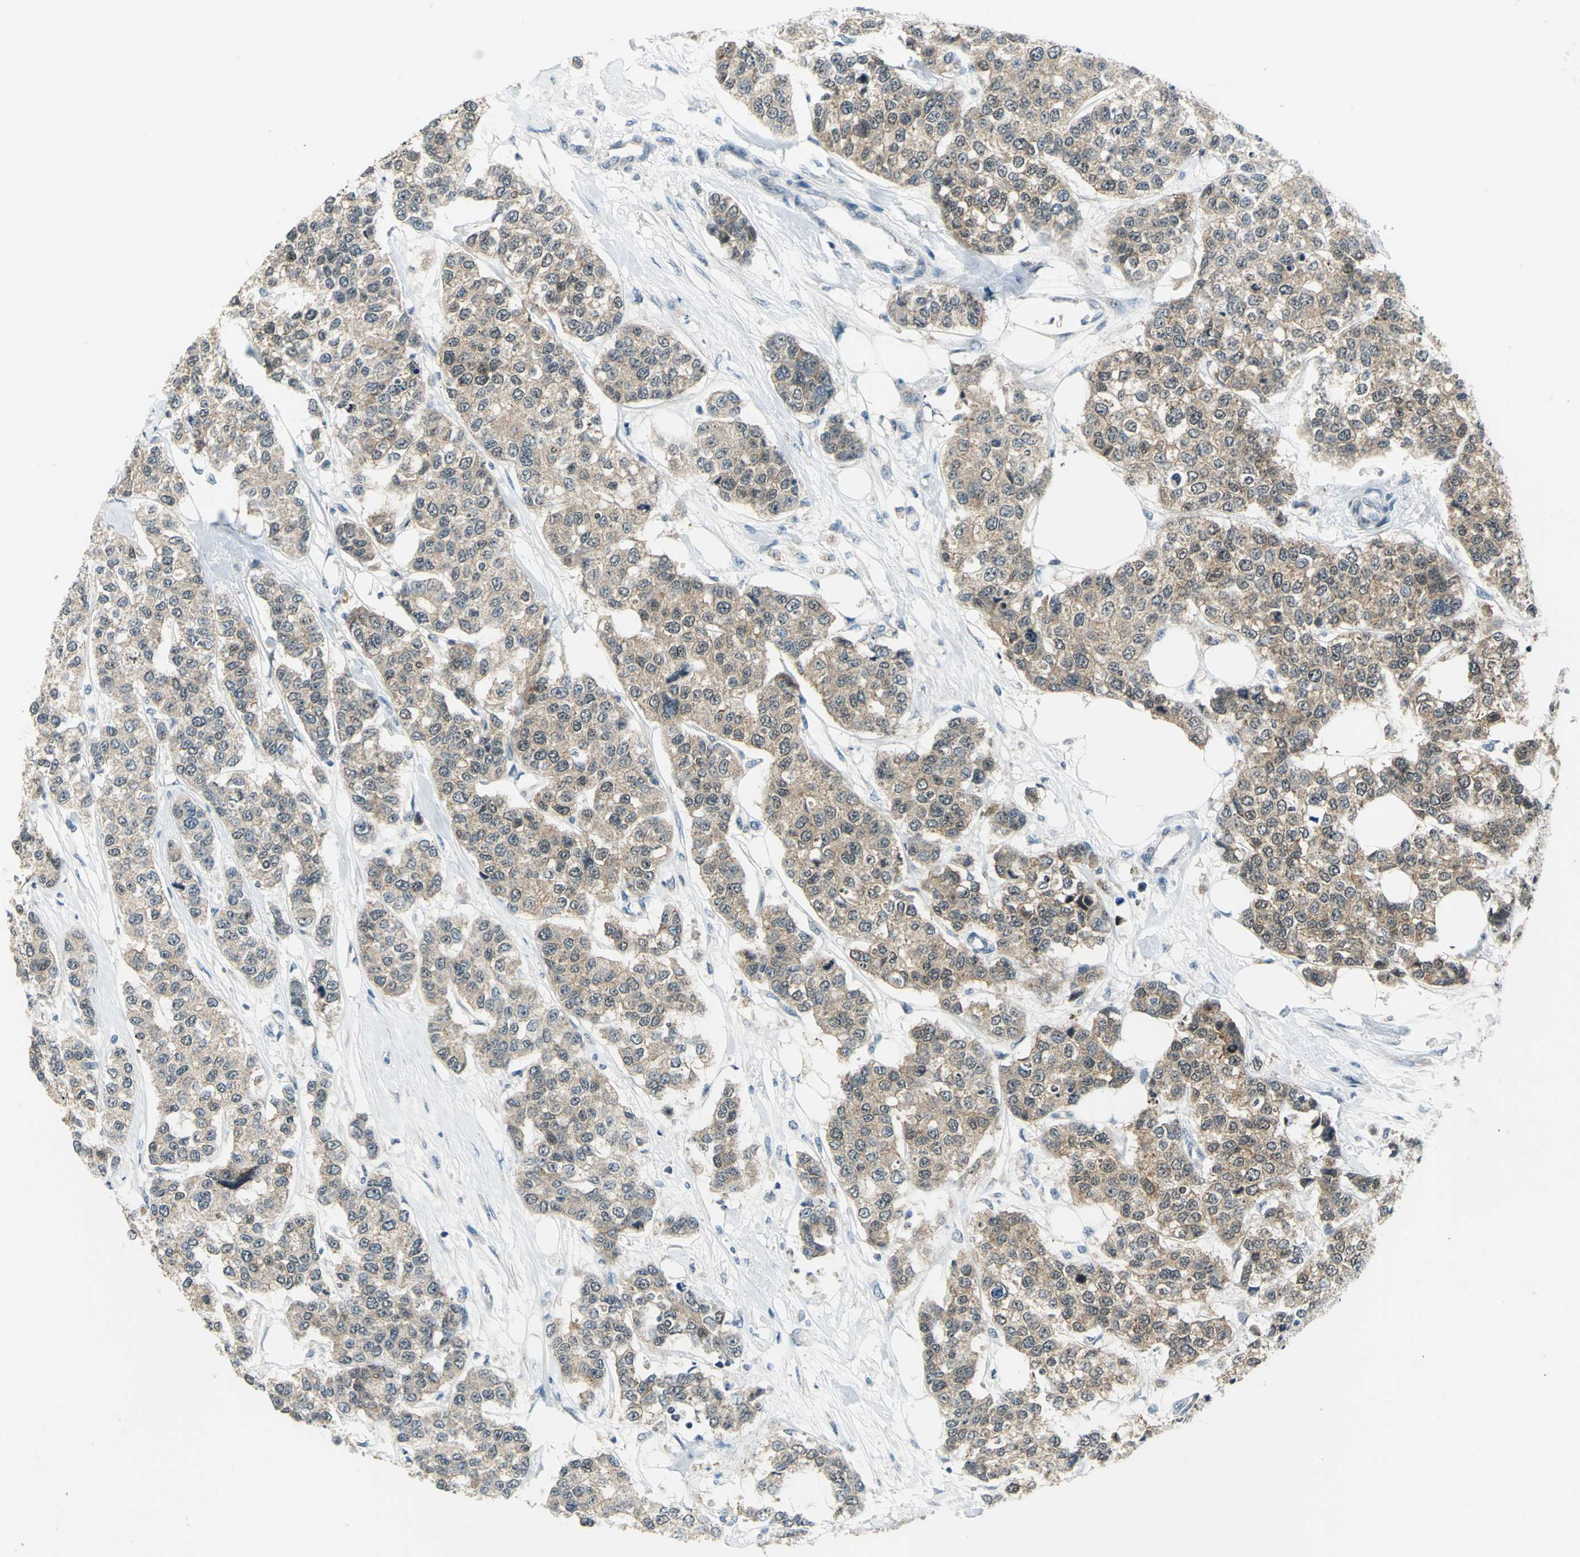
{"staining": {"intensity": "weak", "quantity": ">75%", "location": "cytoplasmic/membranous"}, "tissue": "breast cancer", "cell_type": "Tumor cells", "image_type": "cancer", "snomed": [{"axis": "morphology", "description": "Duct carcinoma"}, {"axis": "topography", "description": "Breast"}], "caption": "Infiltrating ductal carcinoma (breast) tissue displays weak cytoplasmic/membranous expression in approximately >75% of tumor cells, visualized by immunohistochemistry.", "gene": "PIN1", "patient": {"sex": "female", "age": 51}}